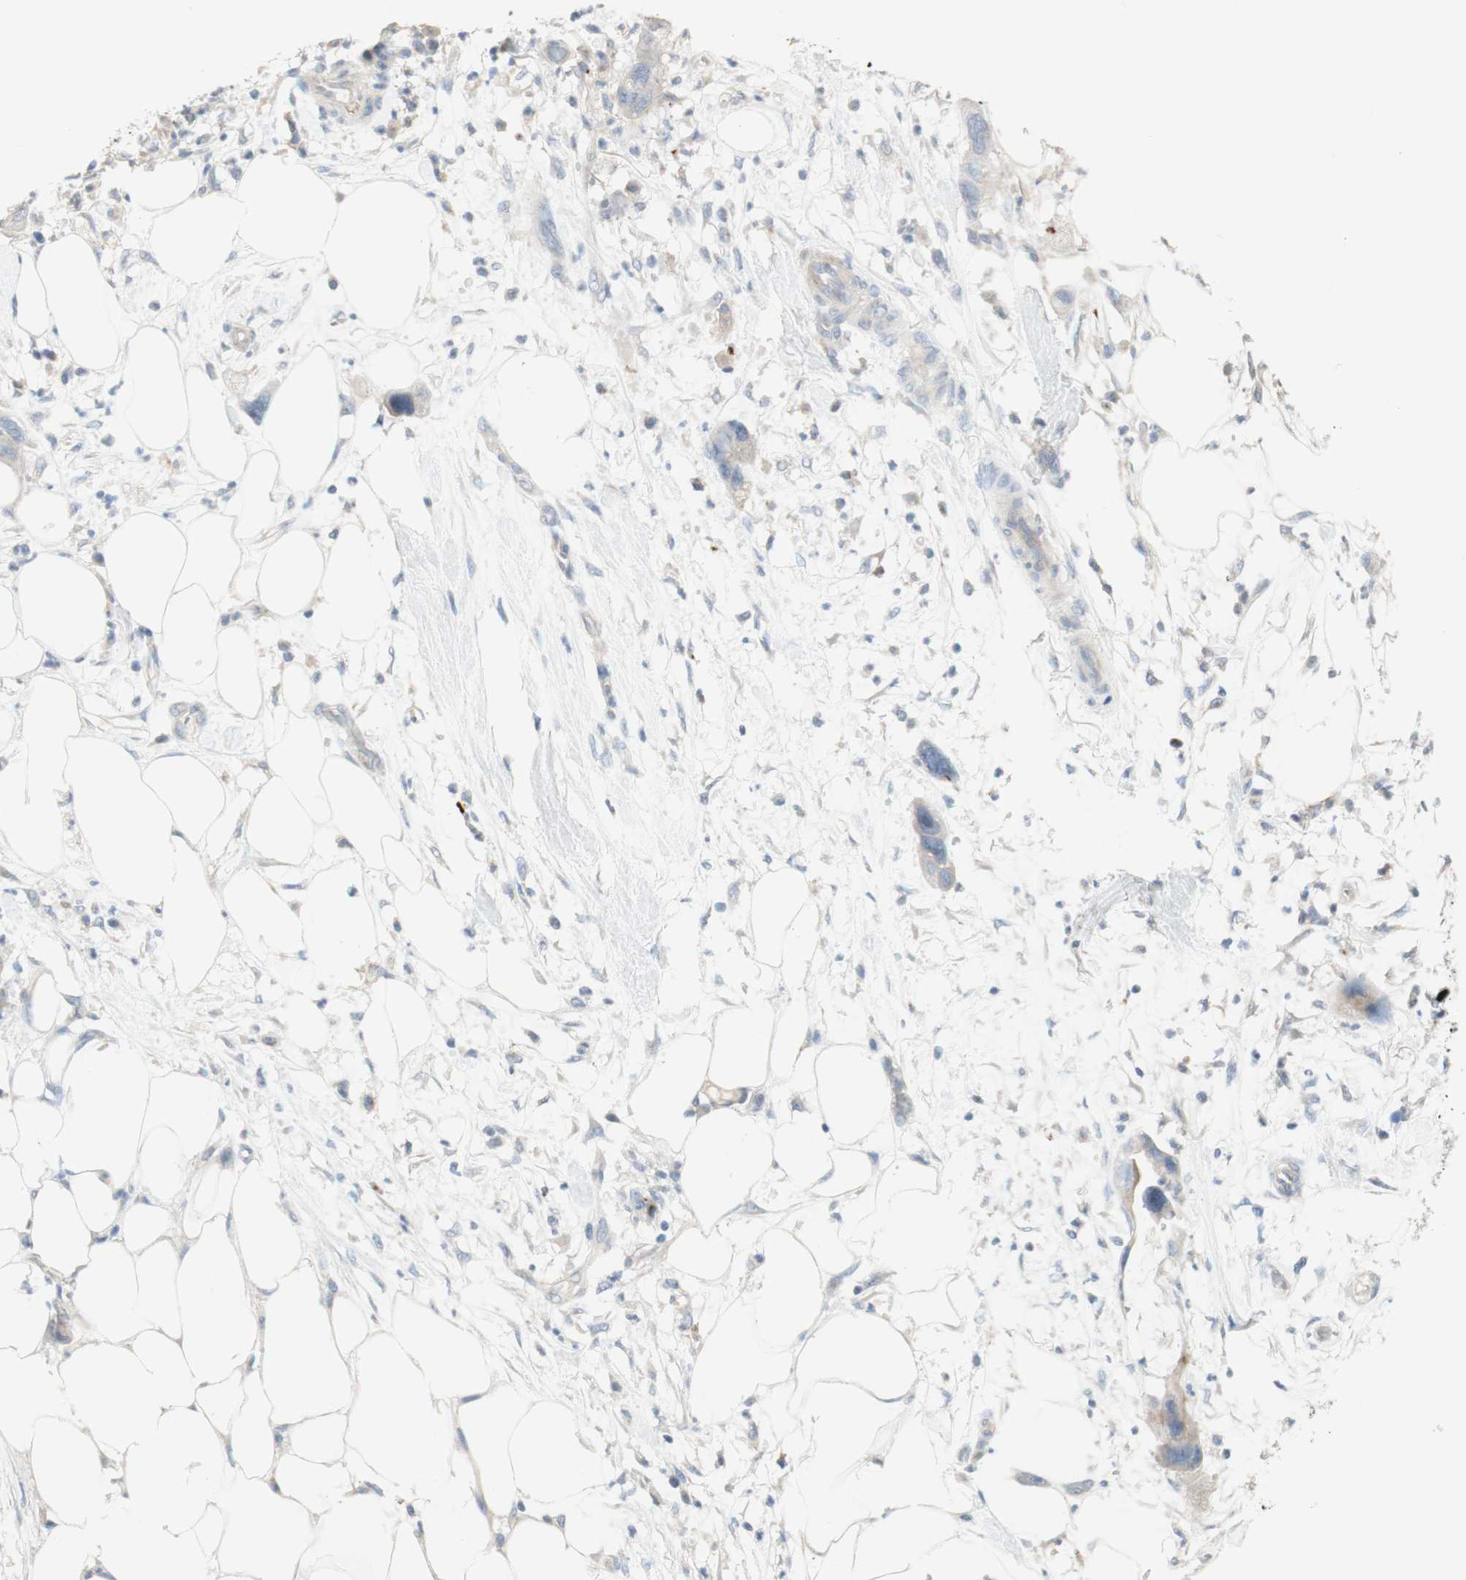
{"staining": {"intensity": "negative", "quantity": "none", "location": "none"}, "tissue": "pancreatic cancer", "cell_type": "Tumor cells", "image_type": "cancer", "snomed": [{"axis": "morphology", "description": "Adenocarcinoma, NOS"}, {"axis": "topography", "description": "Pancreas"}], "caption": "Tumor cells show no significant expression in pancreatic adenocarcinoma.", "gene": "MANEA", "patient": {"sex": "female", "age": 71}}